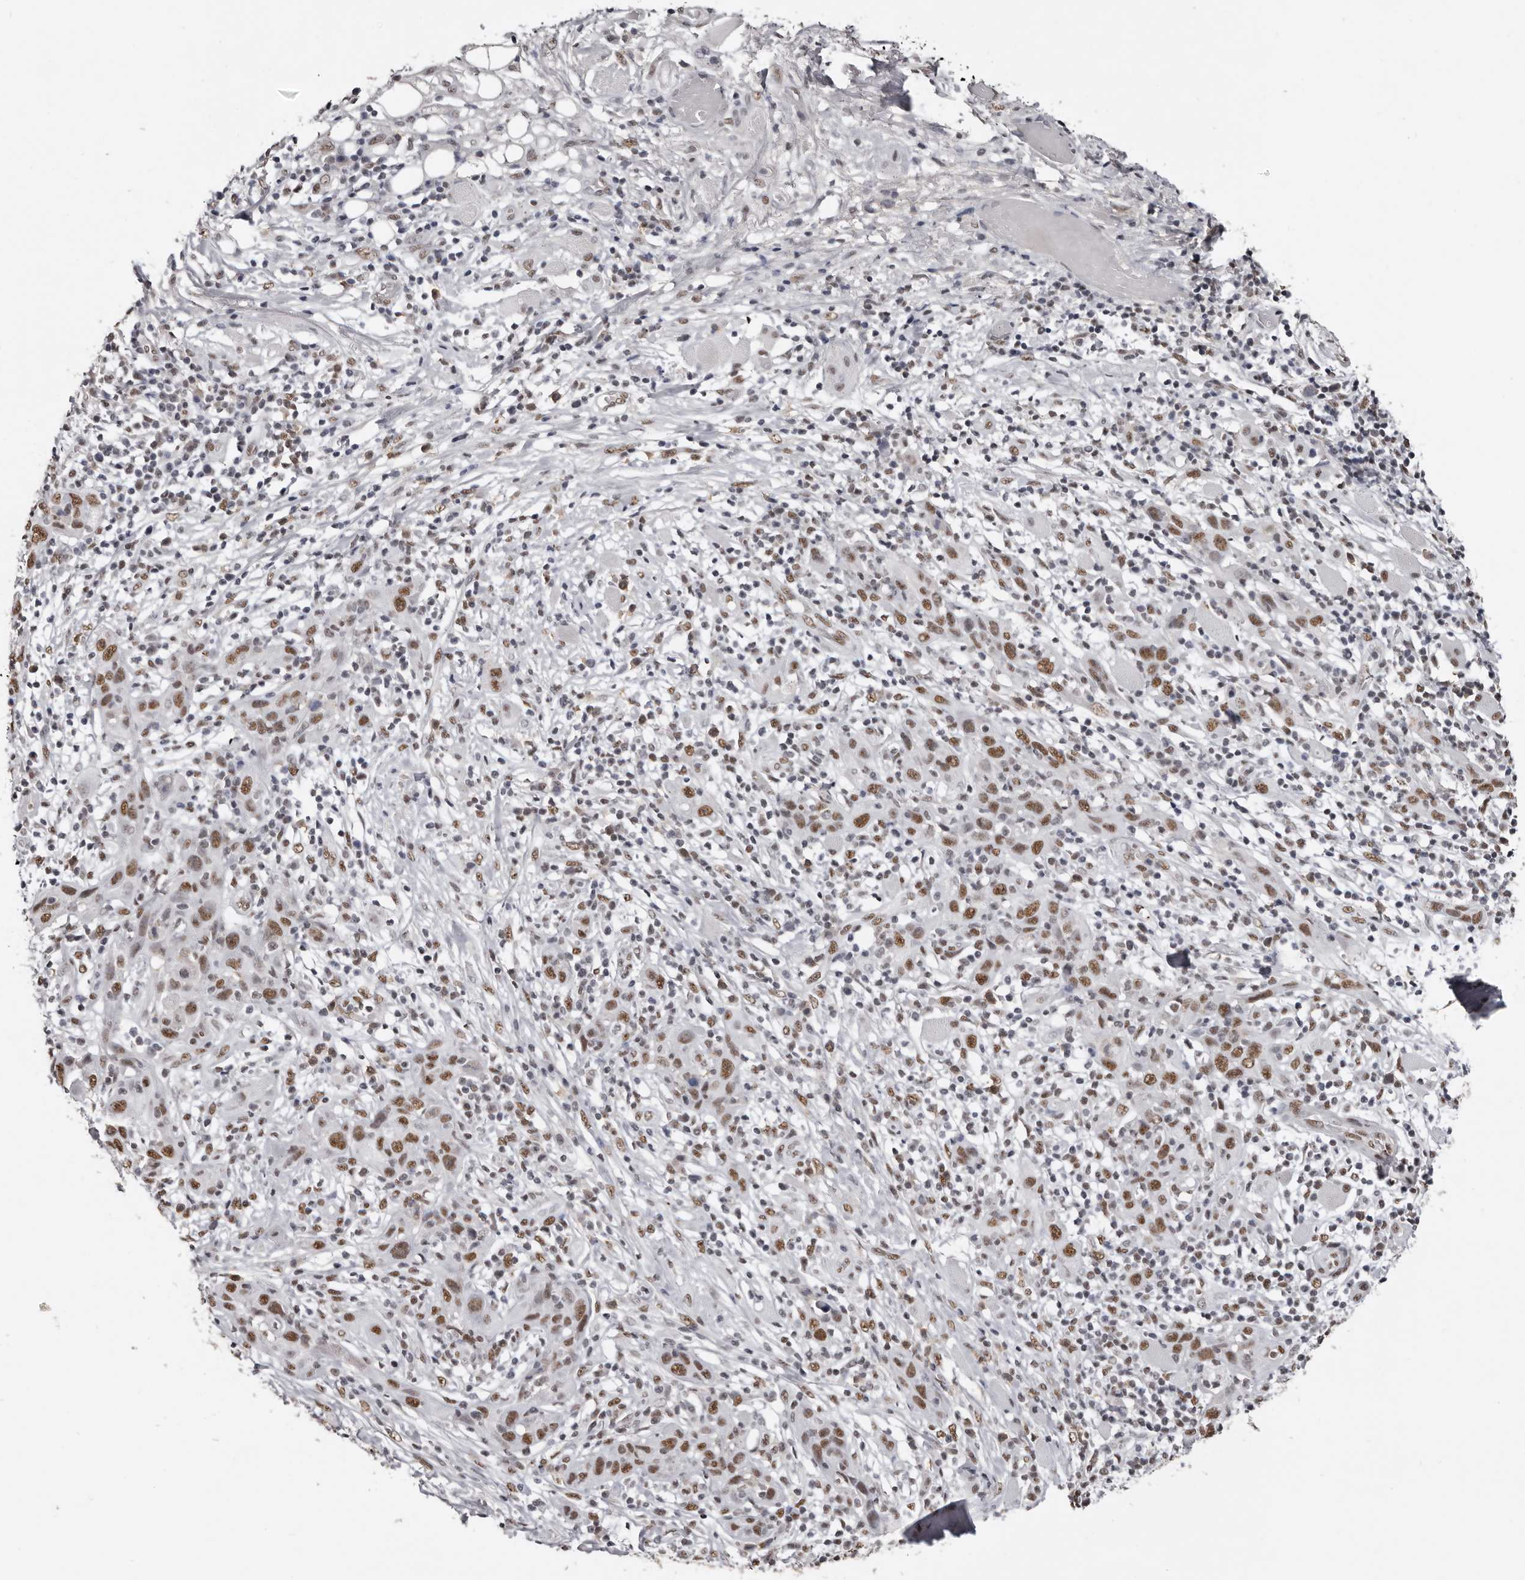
{"staining": {"intensity": "moderate", "quantity": ">75%", "location": "nuclear"}, "tissue": "skin cancer", "cell_type": "Tumor cells", "image_type": "cancer", "snomed": [{"axis": "morphology", "description": "Squamous cell carcinoma, NOS"}, {"axis": "topography", "description": "Skin"}], "caption": "A brown stain highlights moderate nuclear expression of a protein in skin cancer (squamous cell carcinoma) tumor cells.", "gene": "SCAF4", "patient": {"sex": "female", "age": 88}}